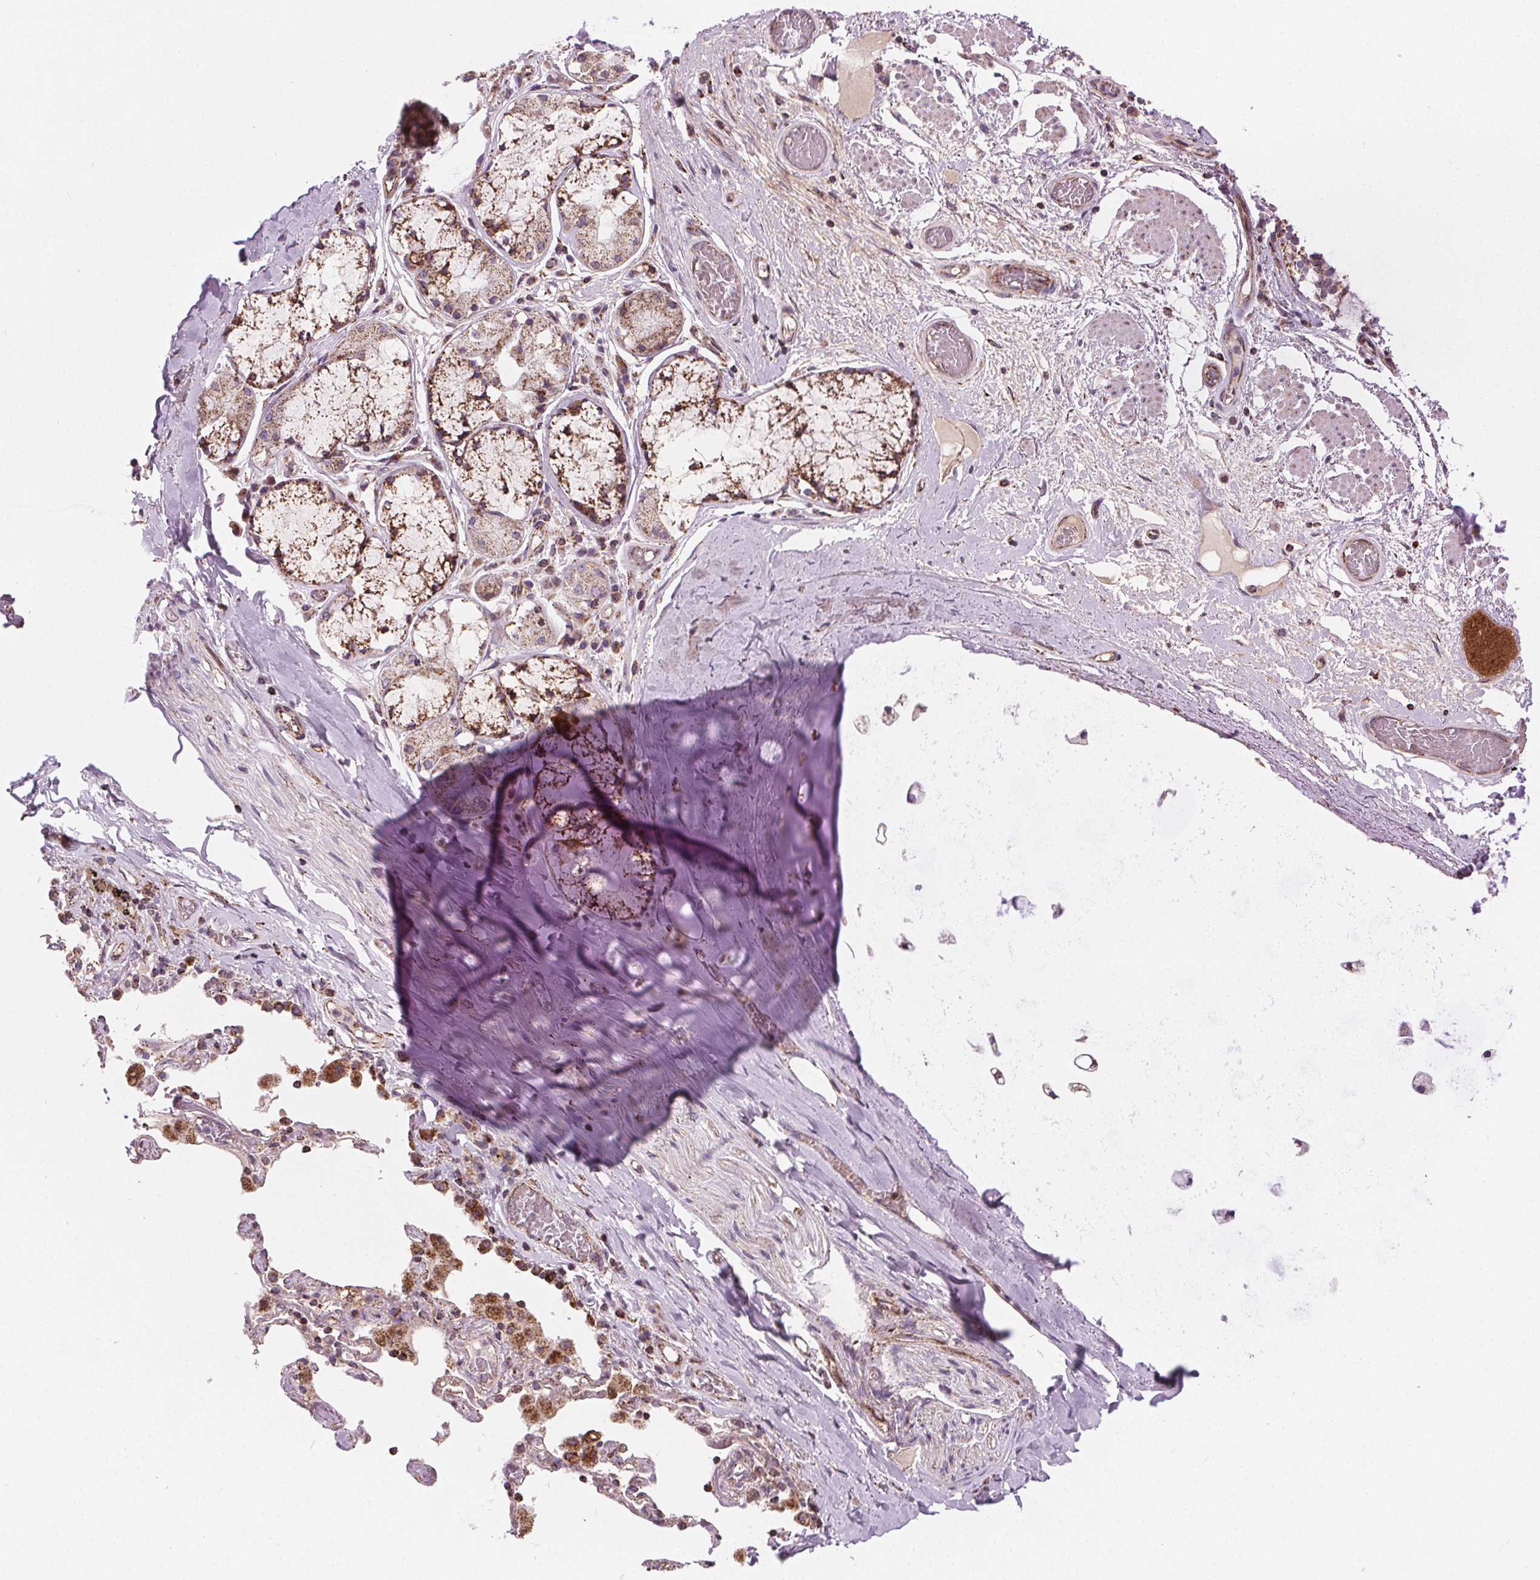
{"staining": {"intensity": "negative", "quantity": "none", "location": "none"}, "tissue": "adipose tissue", "cell_type": "Adipocytes", "image_type": "normal", "snomed": [{"axis": "morphology", "description": "Normal tissue, NOS"}, {"axis": "topography", "description": "Cartilage tissue"}, {"axis": "topography", "description": "Bronchus"}], "caption": "An image of adipose tissue stained for a protein reveals no brown staining in adipocytes. (DAB immunohistochemistry (IHC) with hematoxylin counter stain).", "gene": "GOLT1B", "patient": {"sex": "male", "age": 64}}